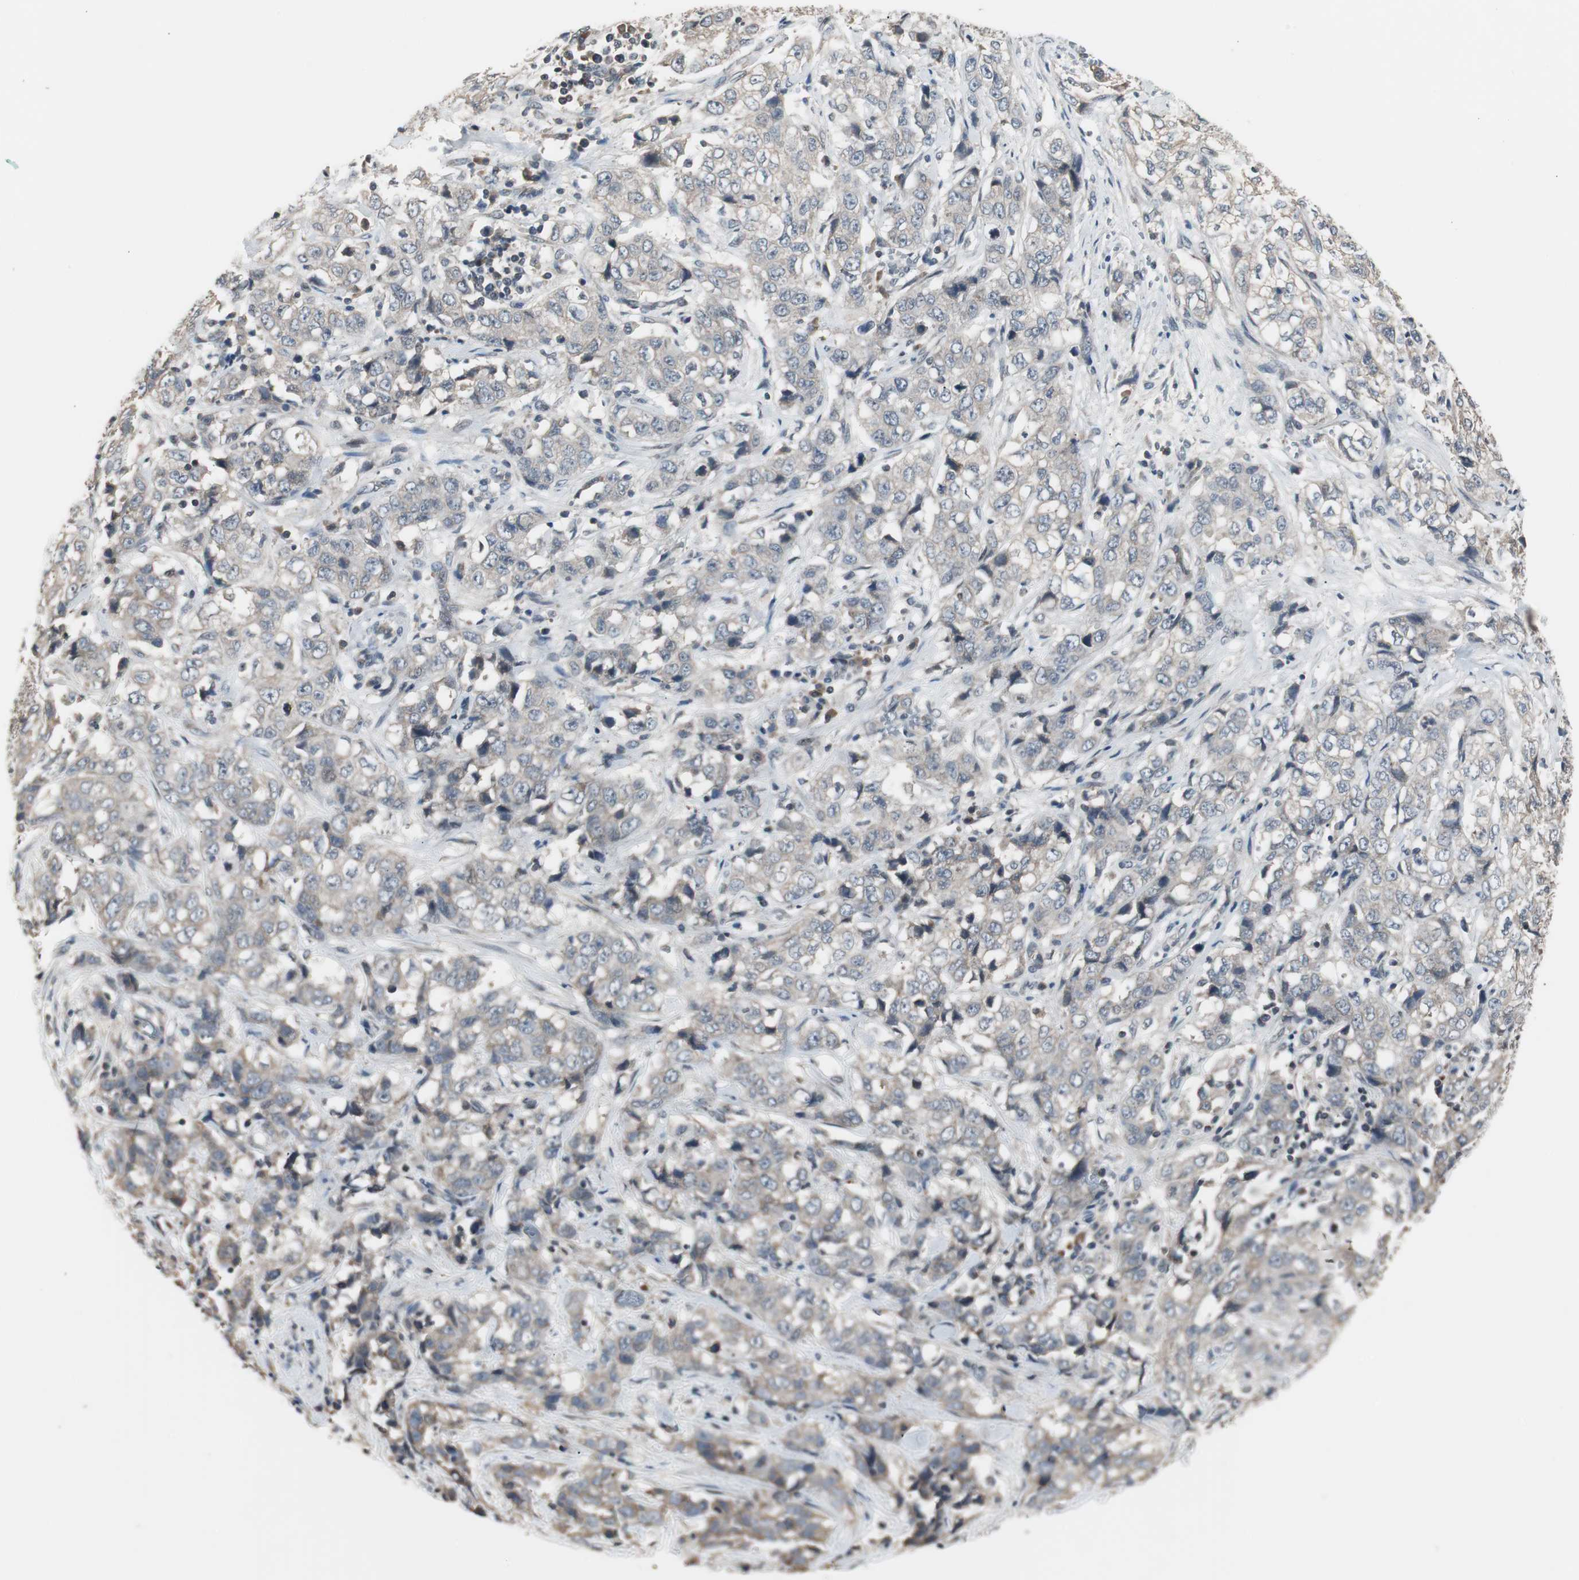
{"staining": {"intensity": "weak", "quantity": ">75%", "location": "cytoplasmic/membranous"}, "tissue": "stomach cancer", "cell_type": "Tumor cells", "image_type": "cancer", "snomed": [{"axis": "morphology", "description": "Adenocarcinoma, NOS"}, {"axis": "topography", "description": "Stomach"}], "caption": "Protein expression analysis of human stomach adenocarcinoma reveals weak cytoplasmic/membranous expression in about >75% of tumor cells.", "gene": "ZMPSTE24", "patient": {"sex": "male", "age": 48}}